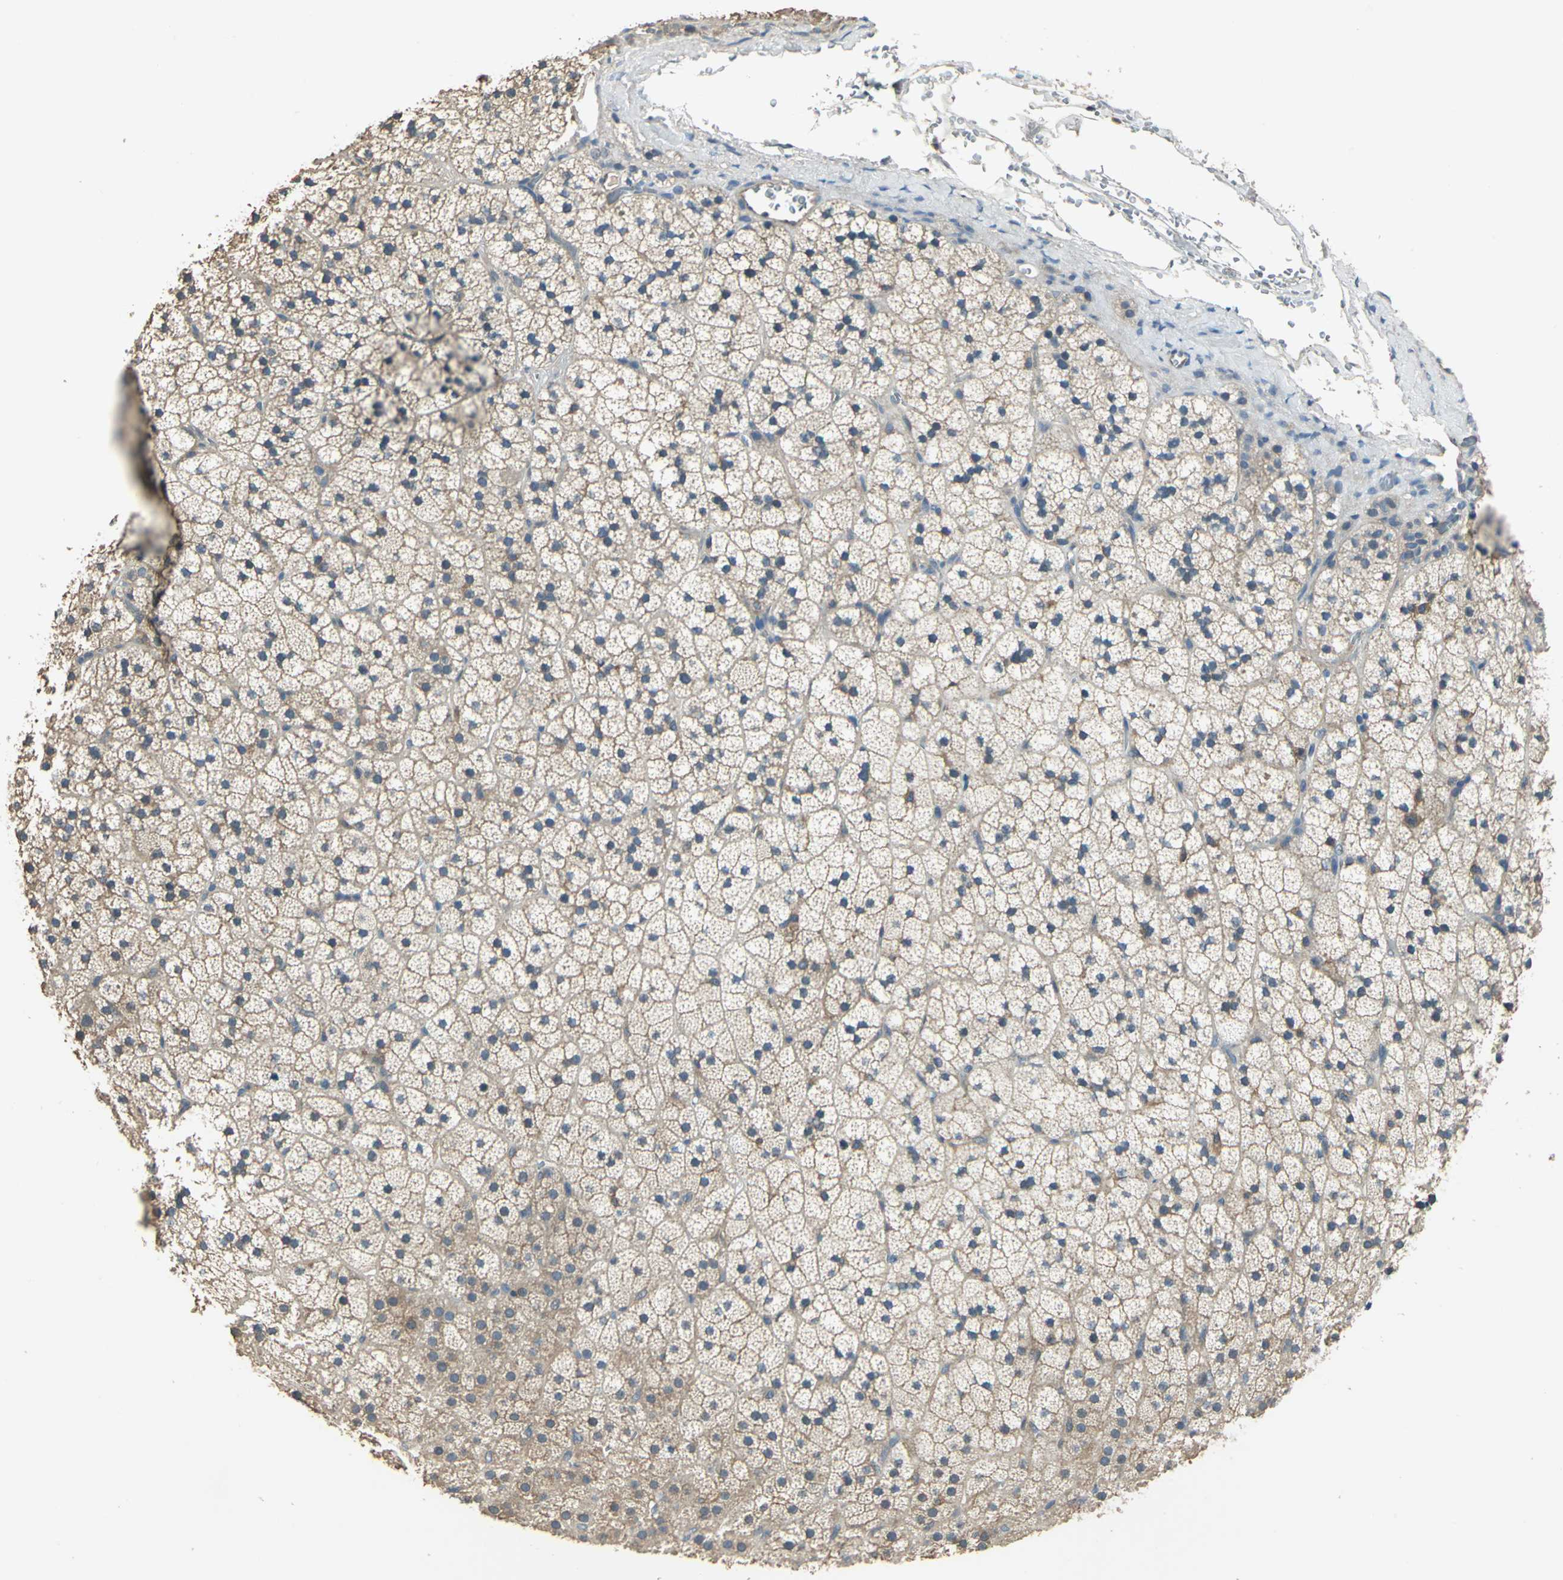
{"staining": {"intensity": "moderate", "quantity": "25%-75%", "location": "cytoplasmic/membranous"}, "tissue": "adrenal gland", "cell_type": "Glandular cells", "image_type": "normal", "snomed": [{"axis": "morphology", "description": "Normal tissue, NOS"}, {"axis": "topography", "description": "Adrenal gland"}], "caption": "The immunohistochemical stain labels moderate cytoplasmic/membranous staining in glandular cells of benign adrenal gland.", "gene": "RAPGEF1", "patient": {"sex": "male", "age": 35}}